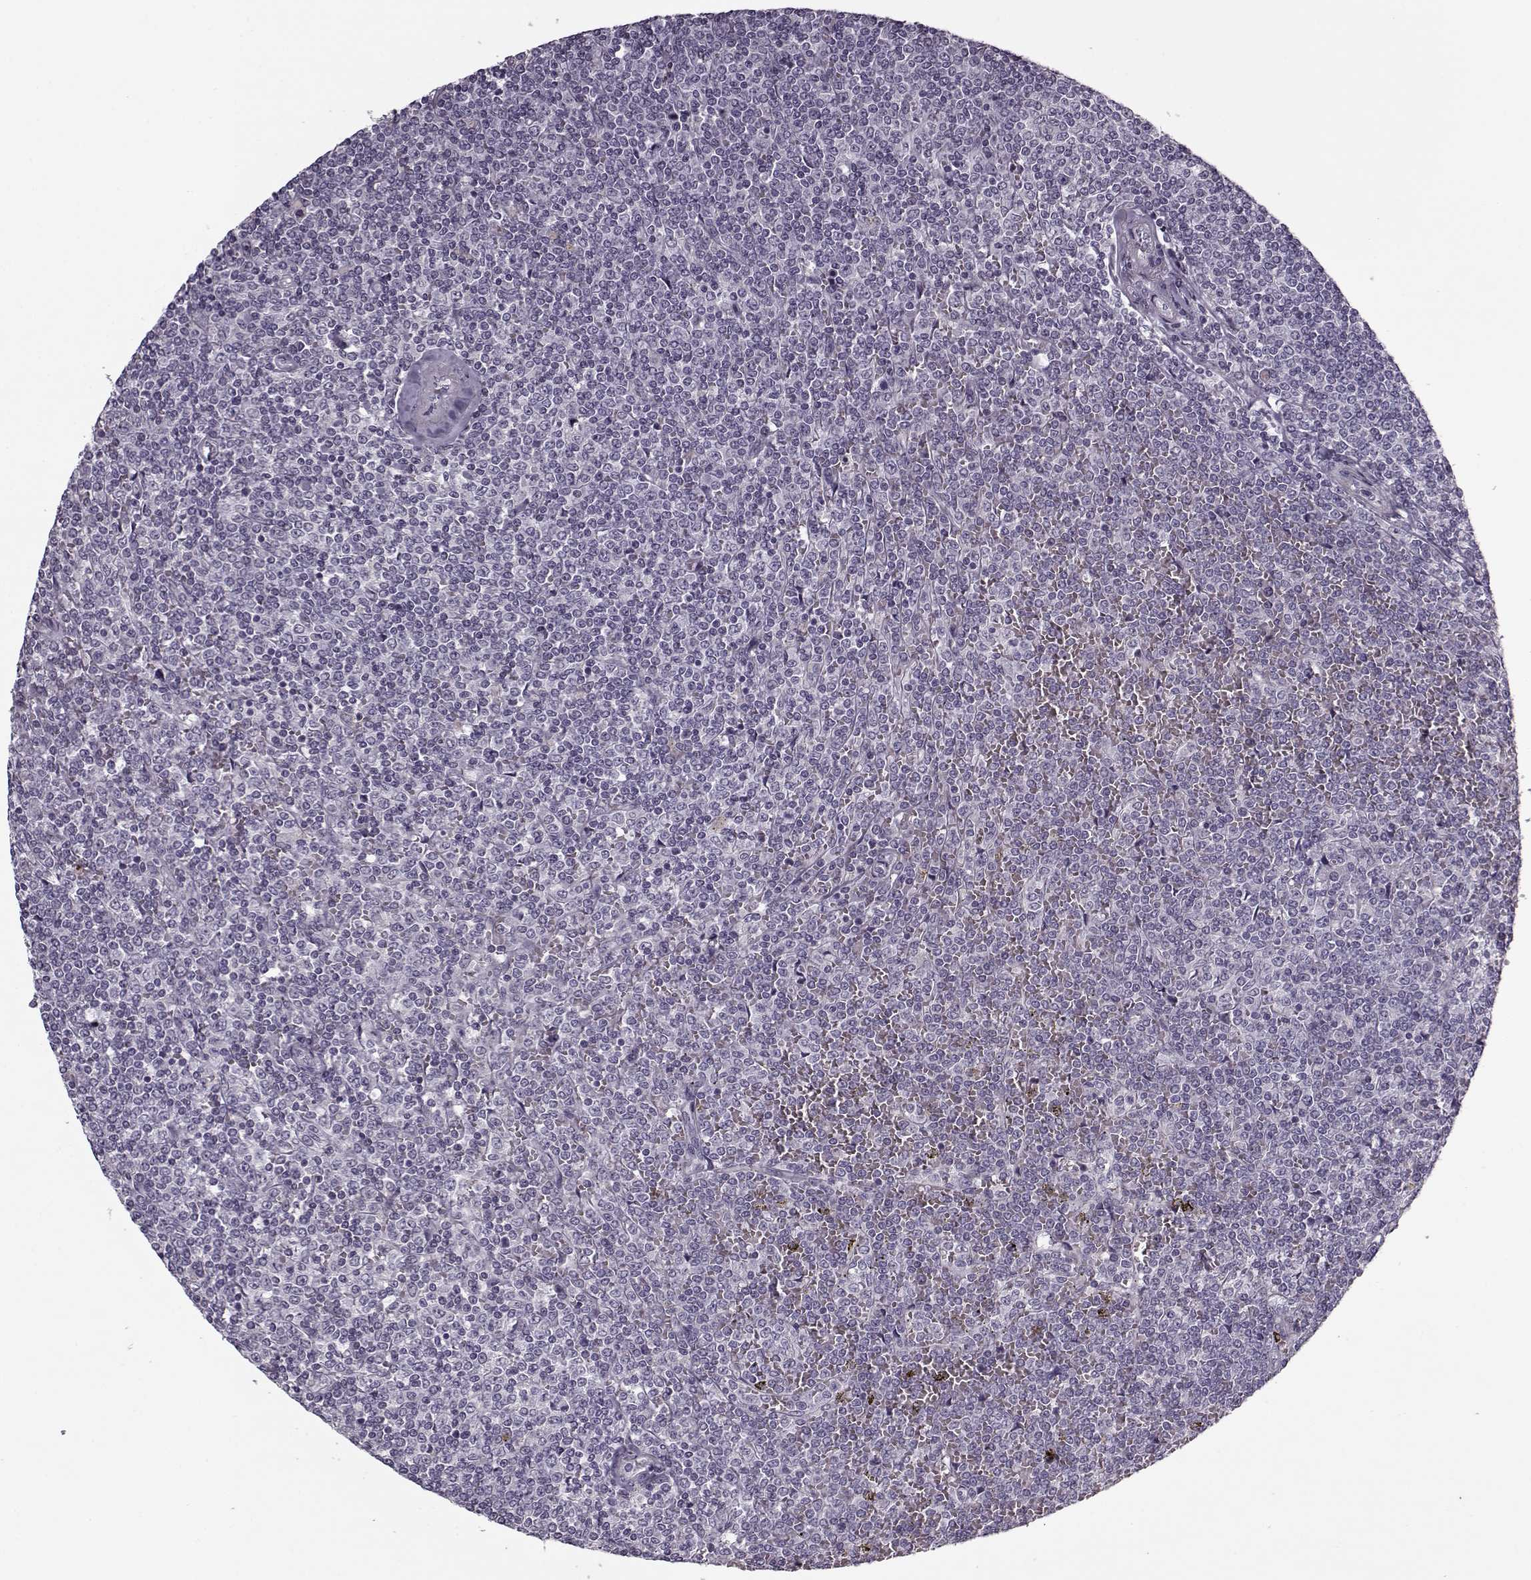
{"staining": {"intensity": "negative", "quantity": "none", "location": "none"}, "tissue": "lymphoma", "cell_type": "Tumor cells", "image_type": "cancer", "snomed": [{"axis": "morphology", "description": "Malignant lymphoma, non-Hodgkin's type, Low grade"}, {"axis": "topography", "description": "Spleen"}], "caption": "The photomicrograph displays no significant expression in tumor cells of low-grade malignant lymphoma, non-Hodgkin's type.", "gene": "KRT9", "patient": {"sex": "female", "age": 19}}